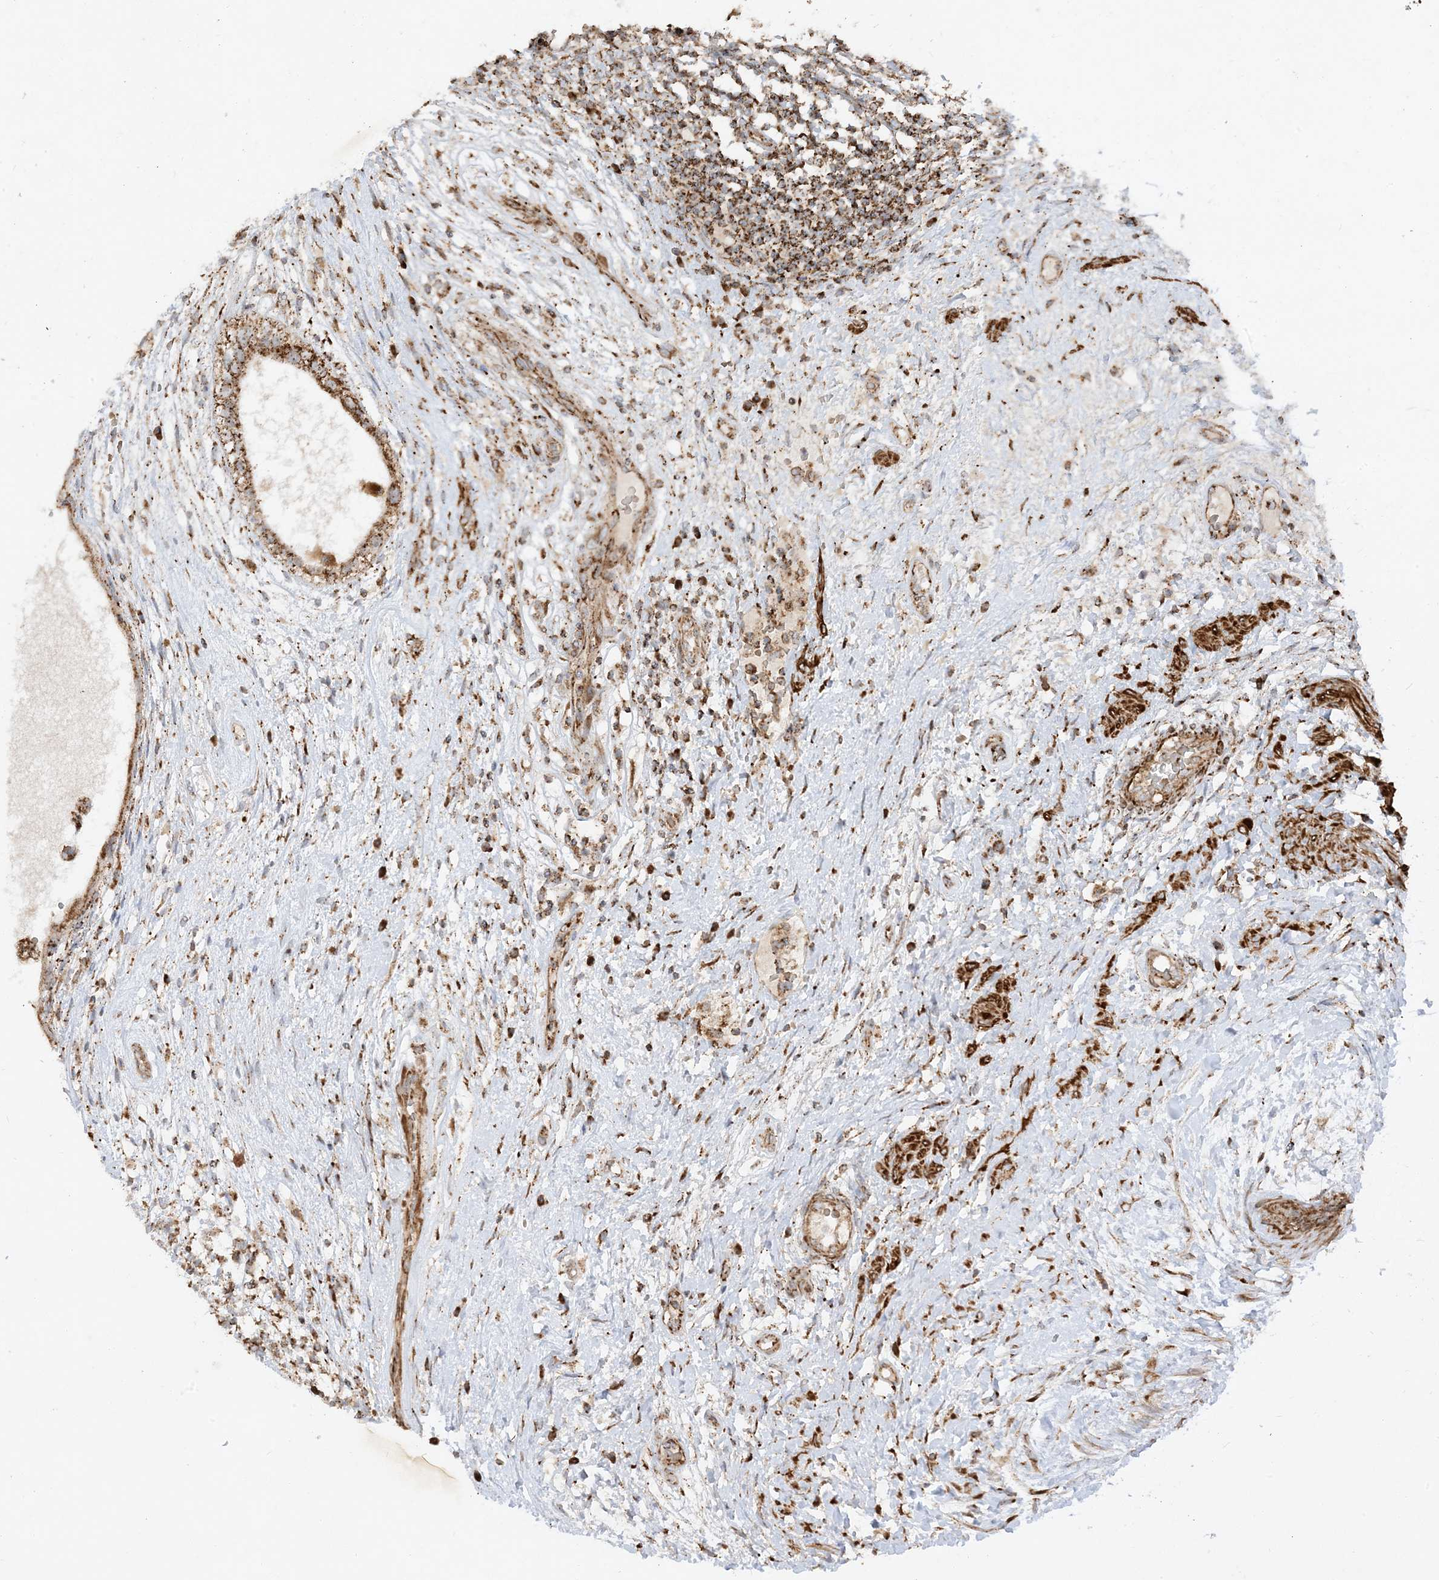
{"staining": {"intensity": "strong", "quantity": ">75%", "location": "cytoplasmic/membranous"}, "tissue": "testis cancer", "cell_type": "Tumor cells", "image_type": "cancer", "snomed": [{"axis": "morphology", "description": "Carcinoma, Embryonal, NOS"}, {"axis": "topography", "description": "Testis"}], "caption": "Immunohistochemistry (IHC) photomicrograph of human embryonal carcinoma (testis) stained for a protein (brown), which reveals high levels of strong cytoplasmic/membranous positivity in about >75% of tumor cells.", "gene": "AARS2", "patient": {"sex": "male", "age": 26}}